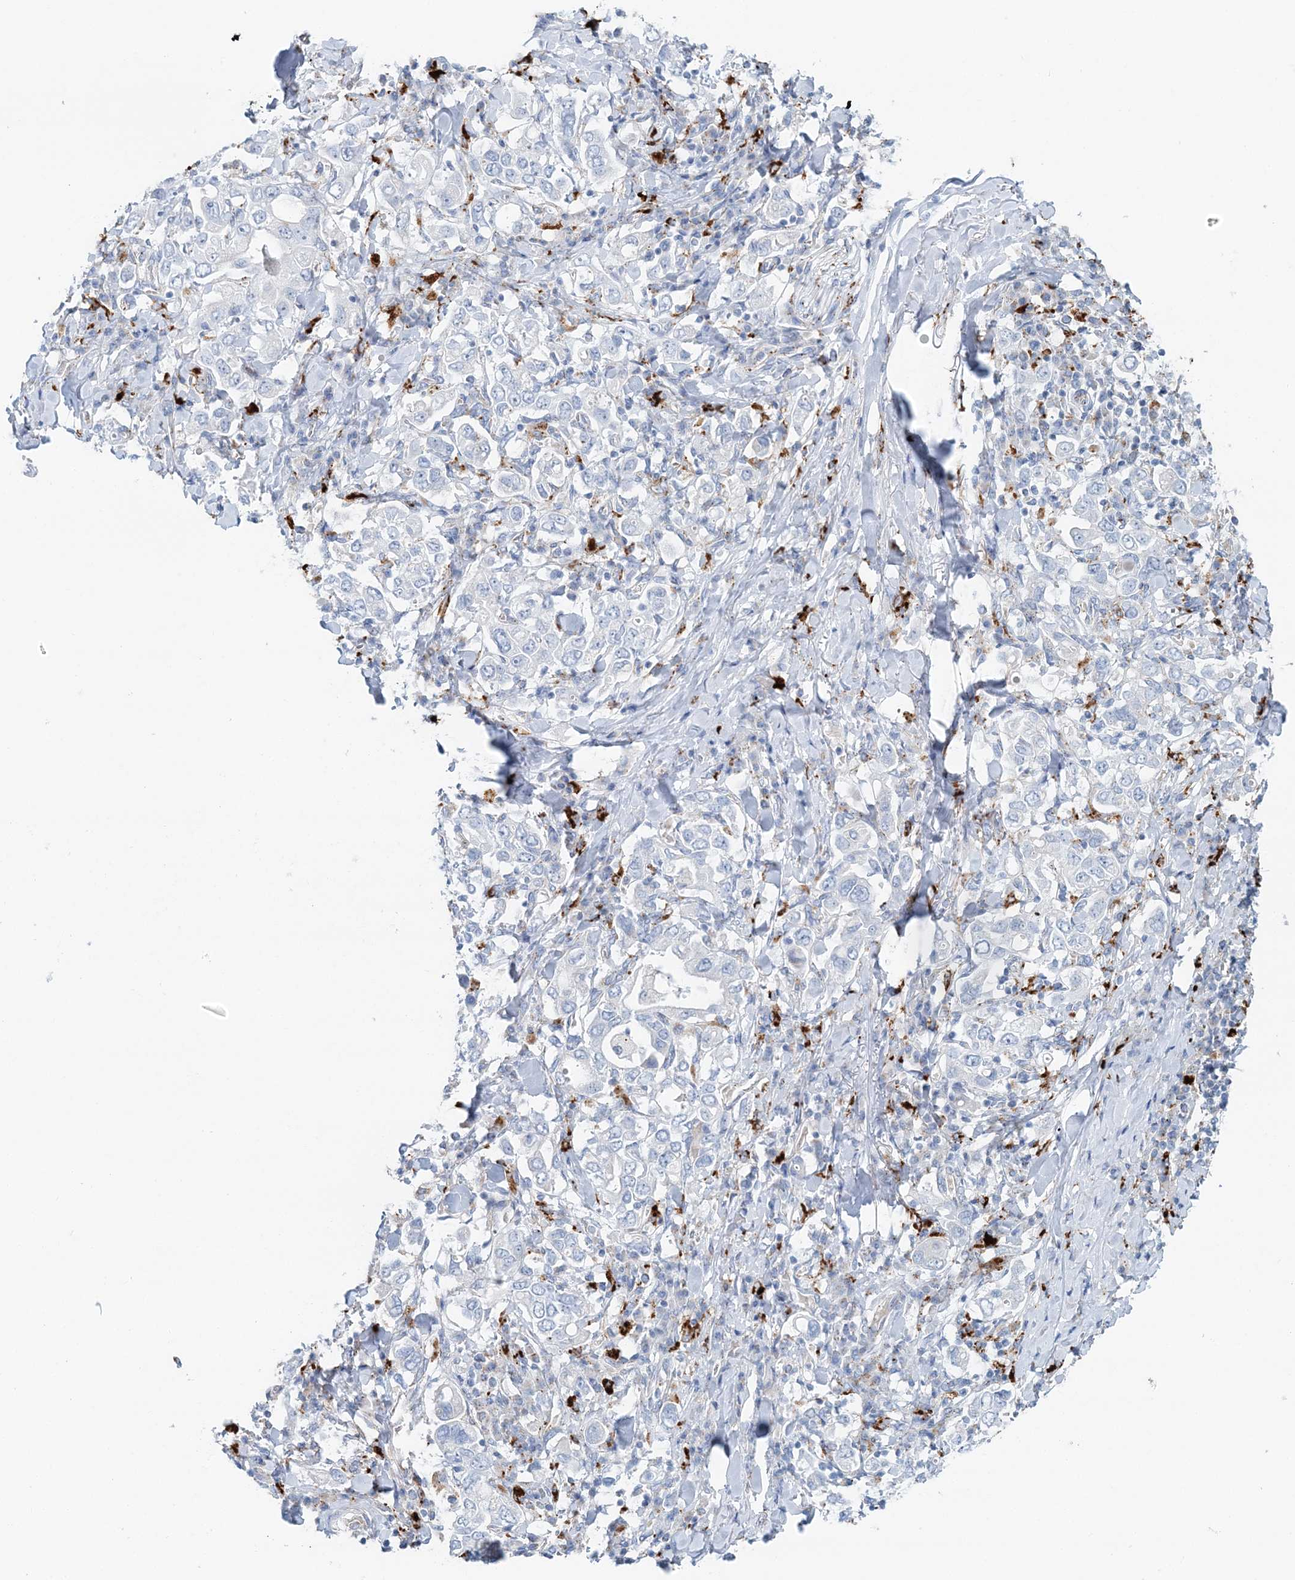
{"staining": {"intensity": "negative", "quantity": "none", "location": "none"}, "tissue": "stomach cancer", "cell_type": "Tumor cells", "image_type": "cancer", "snomed": [{"axis": "morphology", "description": "Adenocarcinoma, NOS"}, {"axis": "topography", "description": "Stomach, upper"}], "caption": "Immunohistochemistry image of neoplastic tissue: stomach adenocarcinoma stained with DAB (3,3'-diaminobenzidine) reveals no significant protein staining in tumor cells.", "gene": "TPP1", "patient": {"sex": "male", "age": 62}}